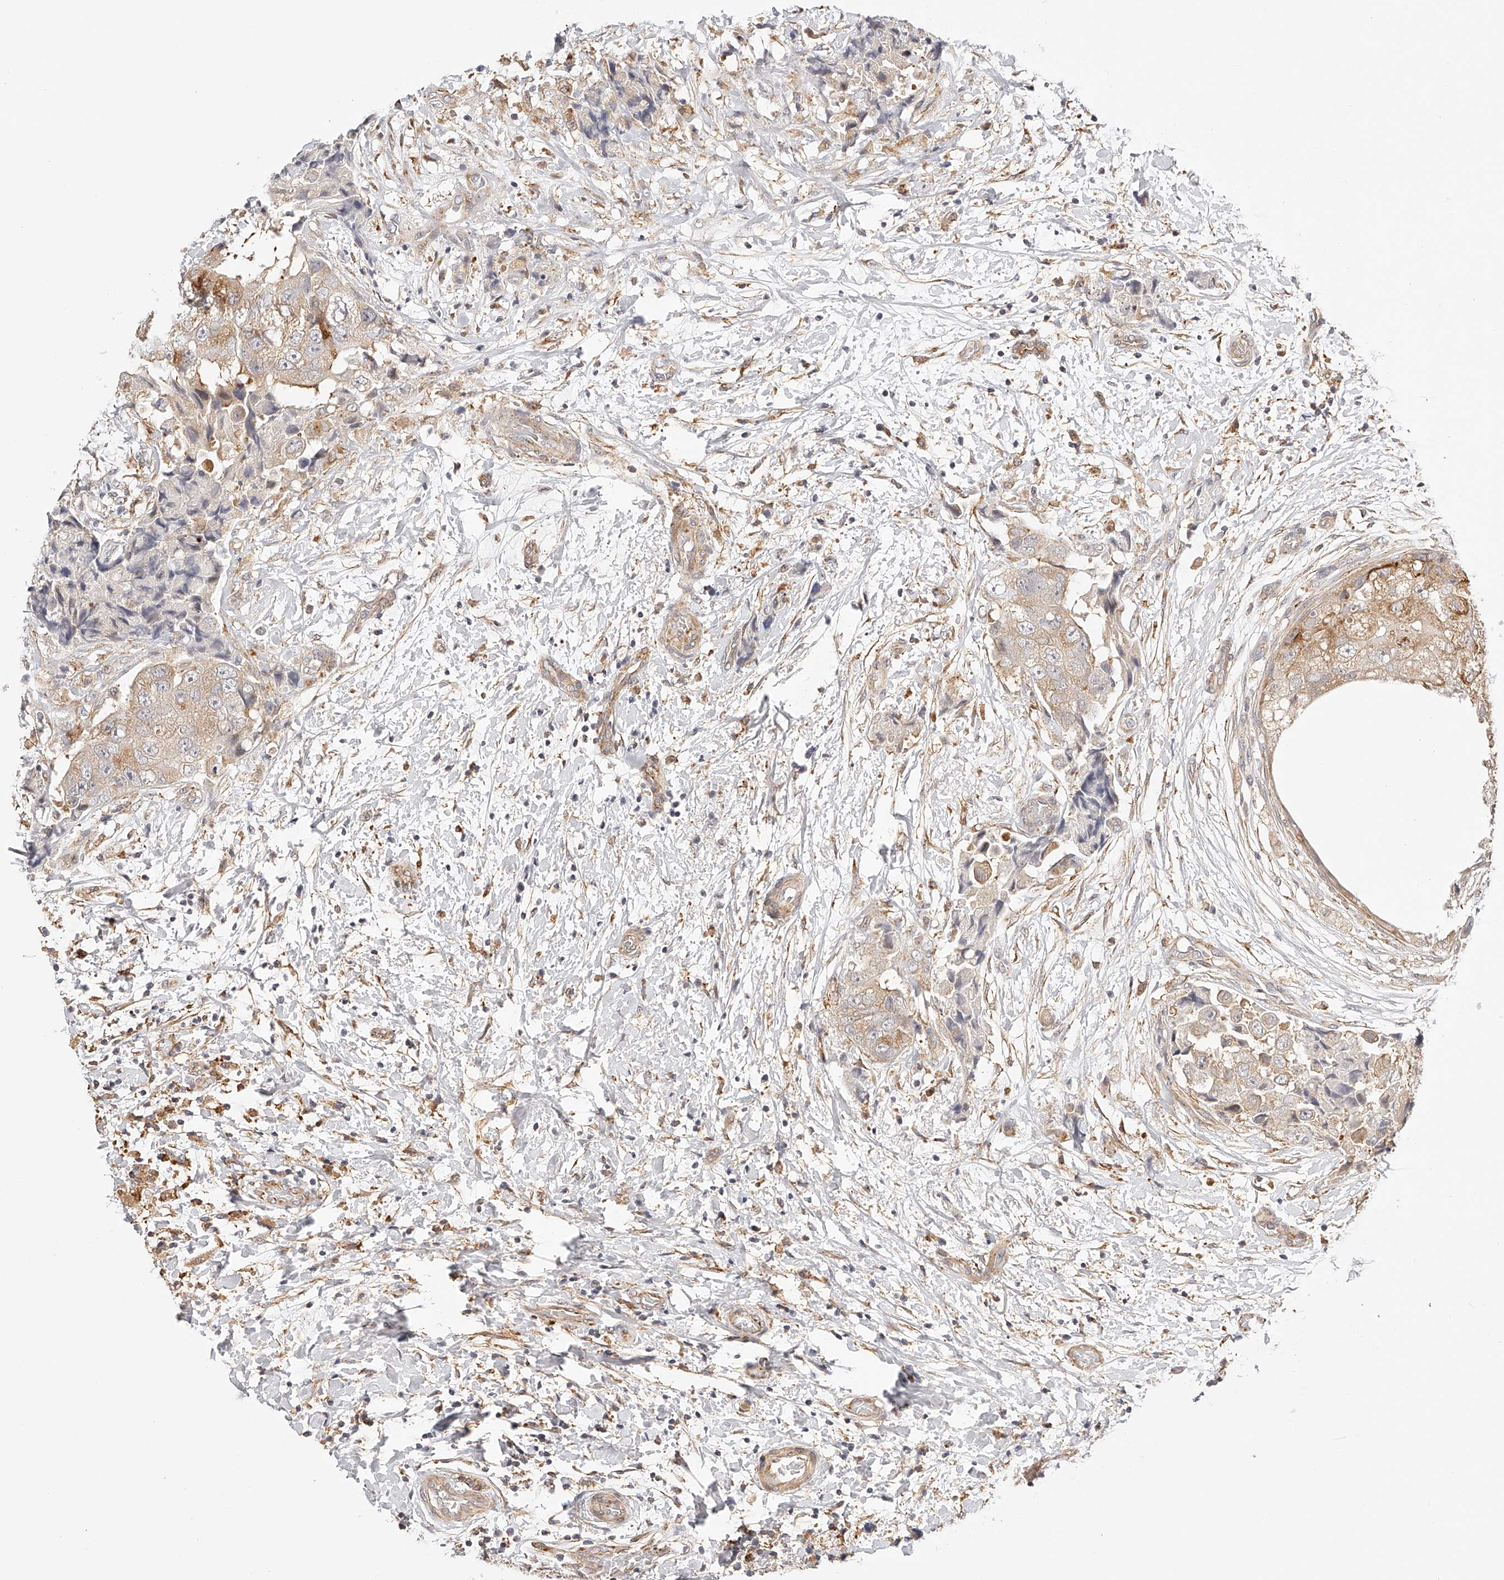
{"staining": {"intensity": "moderate", "quantity": ">75%", "location": "cytoplasmic/membranous"}, "tissue": "breast cancer", "cell_type": "Tumor cells", "image_type": "cancer", "snomed": [{"axis": "morphology", "description": "Normal tissue, NOS"}, {"axis": "morphology", "description": "Duct carcinoma"}, {"axis": "topography", "description": "Breast"}], "caption": "Immunohistochemical staining of infiltrating ductal carcinoma (breast) exhibits medium levels of moderate cytoplasmic/membranous positivity in approximately >75% of tumor cells.", "gene": "SYNC", "patient": {"sex": "female", "age": 62}}